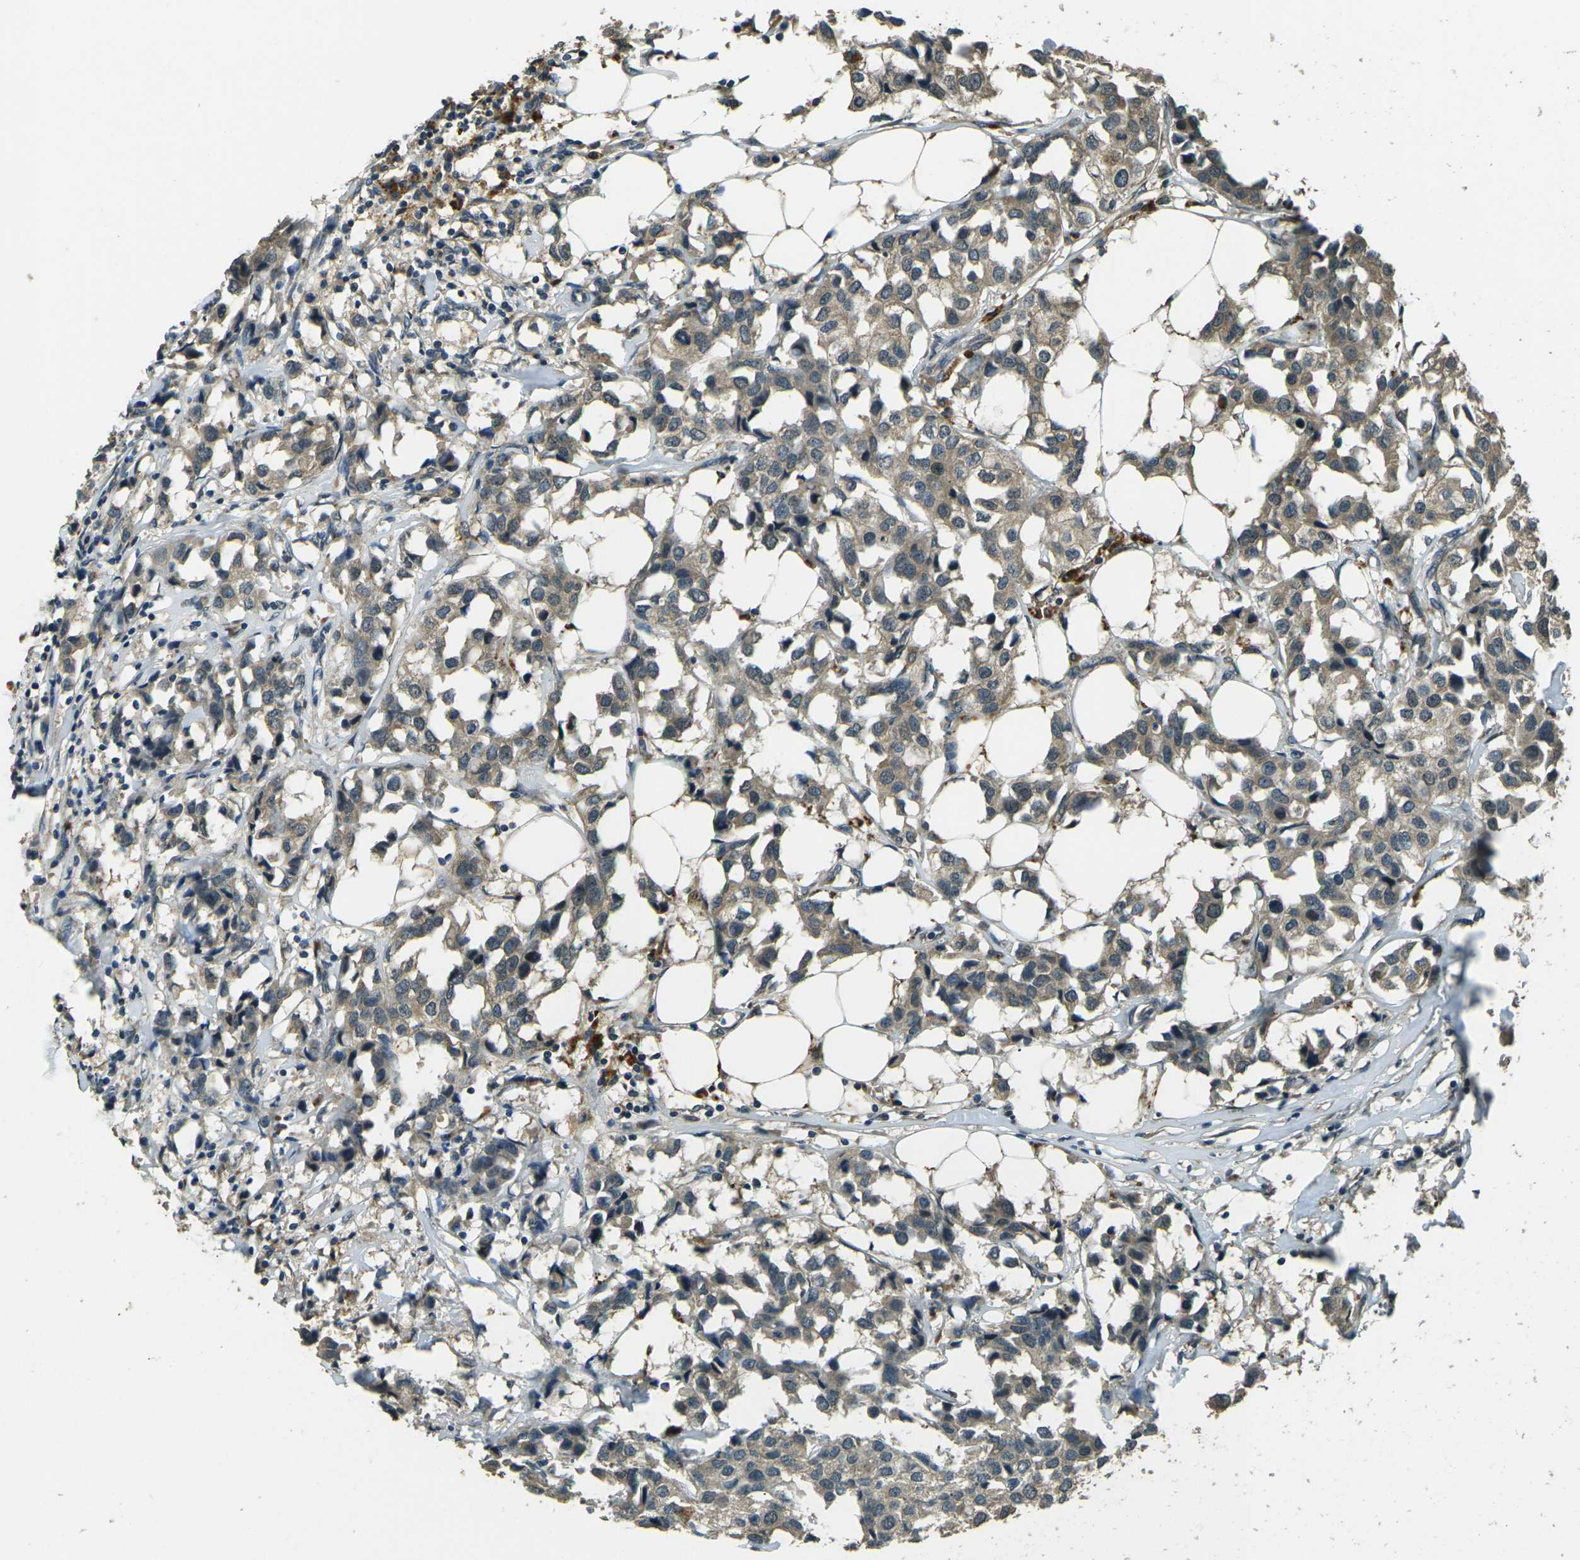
{"staining": {"intensity": "weak", "quantity": ">75%", "location": "cytoplasmic/membranous"}, "tissue": "breast cancer", "cell_type": "Tumor cells", "image_type": "cancer", "snomed": [{"axis": "morphology", "description": "Duct carcinoma"}, {"axis": "topography", "description": "Breast"}], "caption": "Breast infiltrating ductal carcinoma stained for a protein (brown) shows weak cytoplasmic/membranous positive staining in about >75% of tumor cells.", "gene": "TOR1A", "patient": {"sex": "female", "age": 80}}